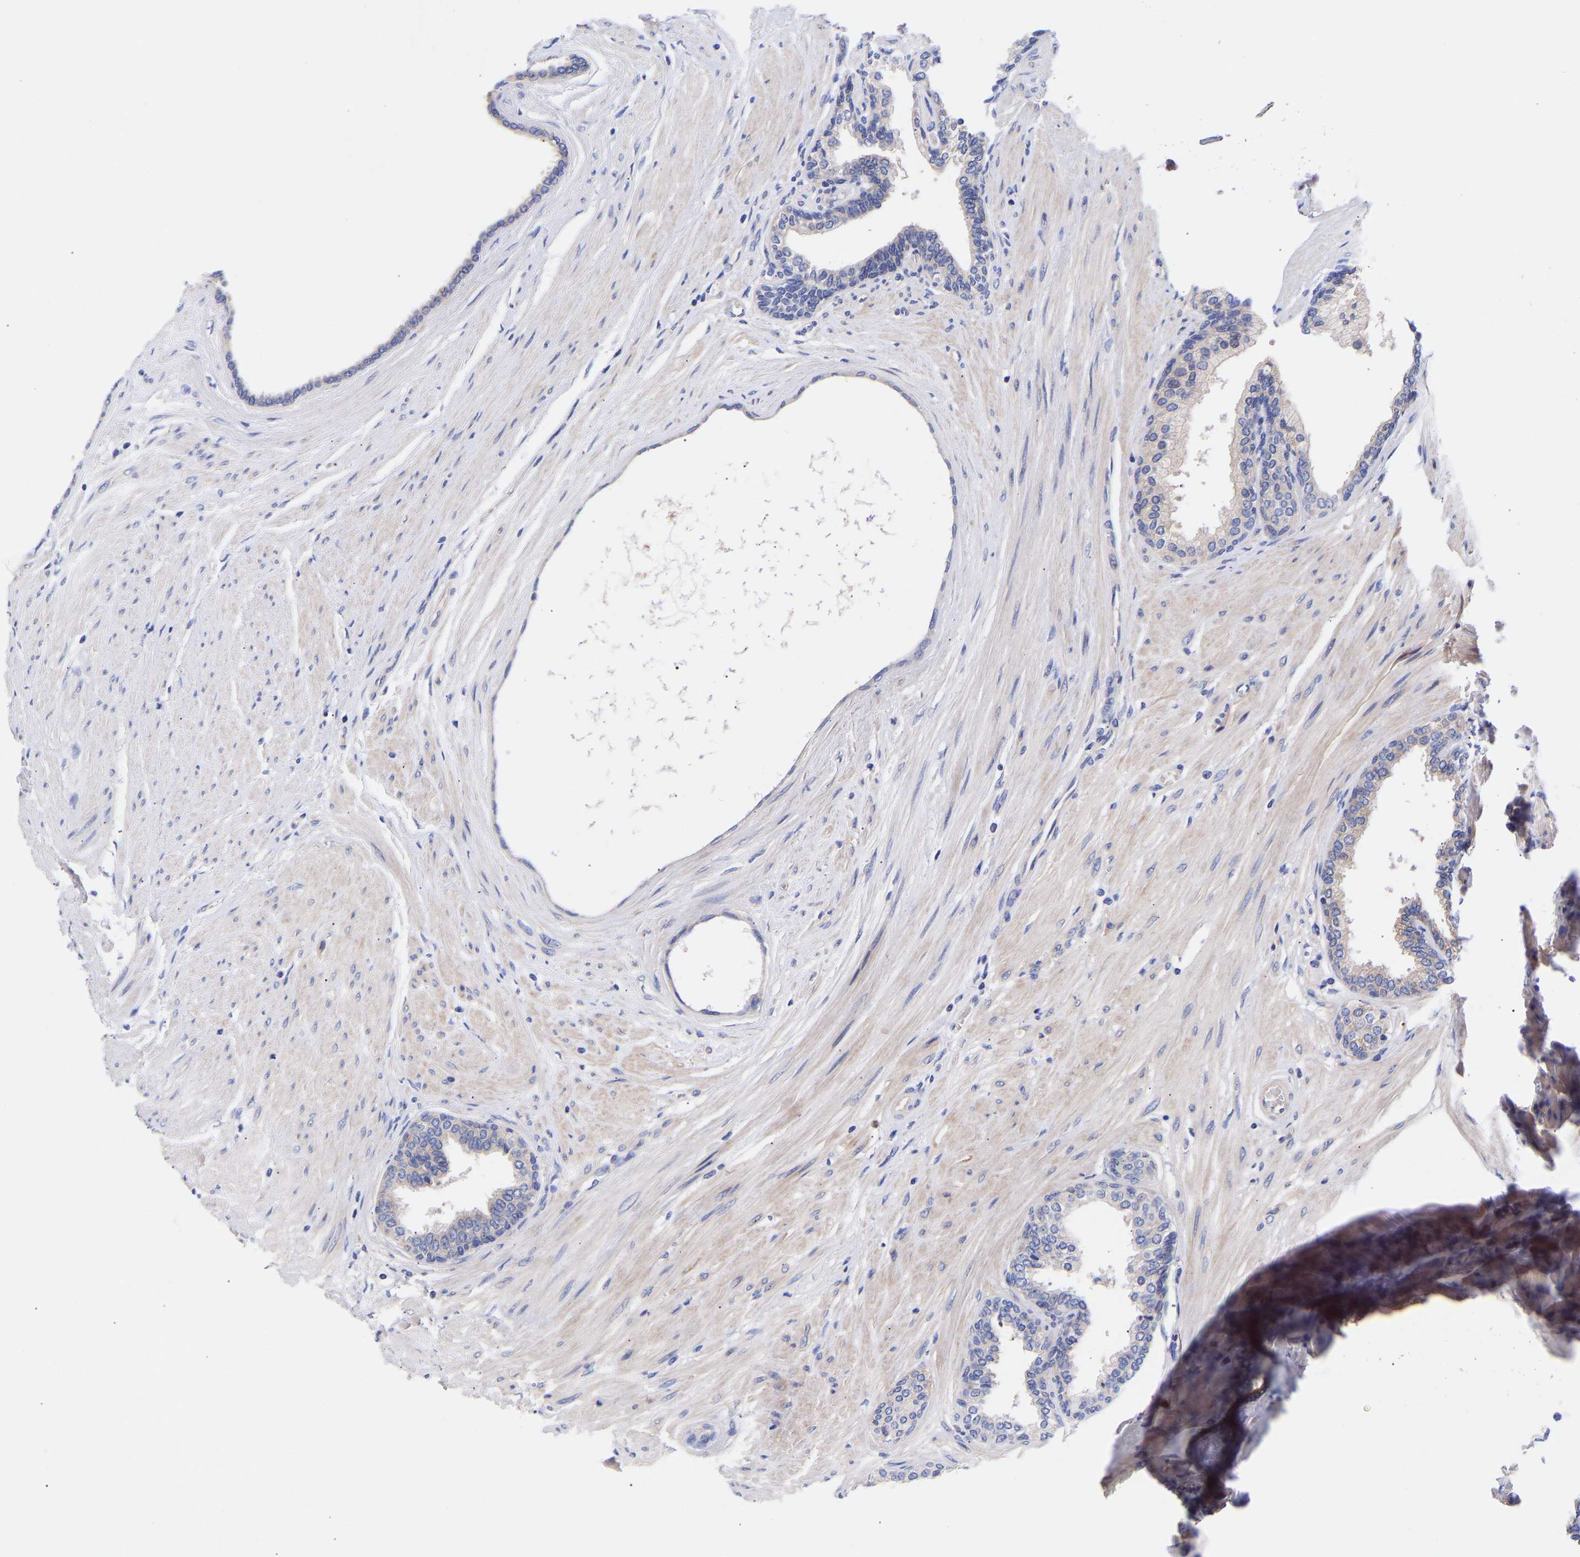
{"staining": {"intensity": "negative", "quantity": "none", "location": "none"}, "tissue": "prostate cancer", "cell_type": "Tumor cells", "image_type": "cancer", "snomed": [{"axis": "morphology", "description": "Adenocarcinoma, Low grade"}, {"axis": "topography", "description": "Prostate"}], "caption": "IHC of prostate adenocarcinoma (low-grade) exhibits no expression in tumor cells.", "gene": "AIMP2", "patient": {"sex": "male", "age": 57}}